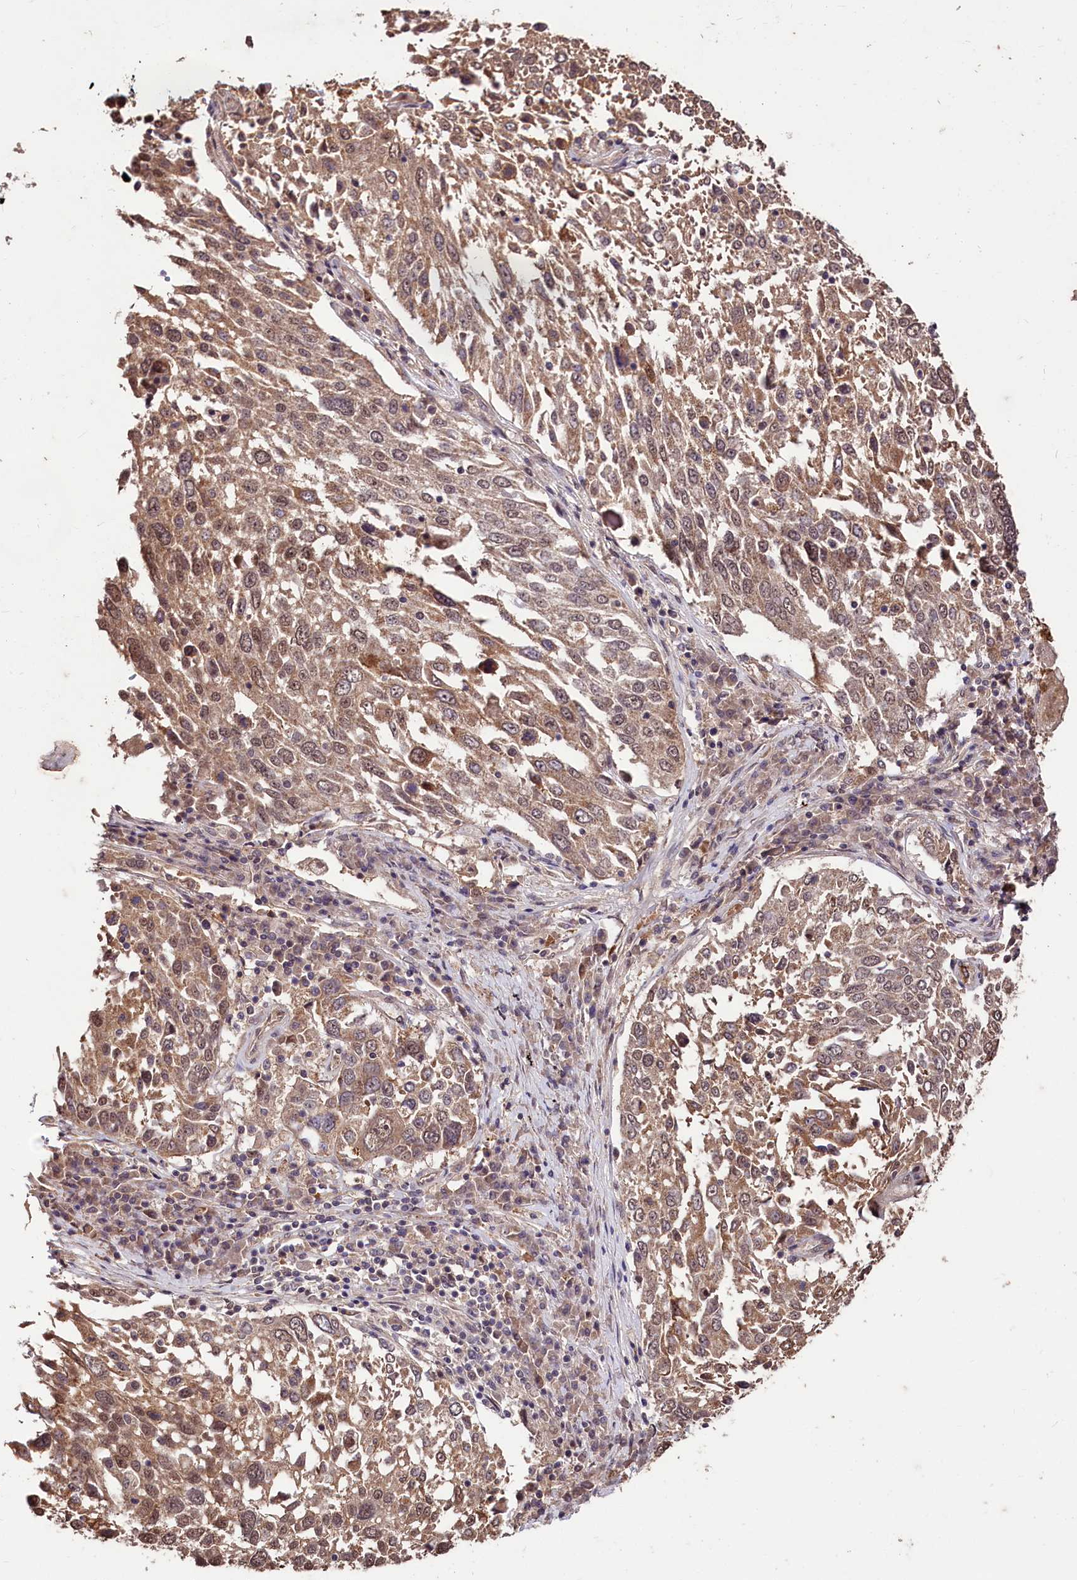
{"staining": {"intensity": "moderate", "quantity": ">75%", "location": "cytoplasmic/membranous,nuclear"}, "tissue": "lung cancer", "cell_type": "Tumor cells", "image_type": "cancer", "snomed": [{"axis": "morphology", "description": "Squamous cell carcinoma, NOS"}, {"axis": "topography", "description": "Lung"}], "caption": "Immunohistochemistry photomicrograph of neoplastic tissue: human lung squamous cell carcinoma stained using IHC demonstrates medium levels of moderate protein expression localized specifically in the cytoplasmic/membranous and nuclear of tumor cells, appearing as a cytoplasmic/membranous and nuclear brown color.", "gene": "KLRB1", "patient": {"sex": "male", "age": 65}}